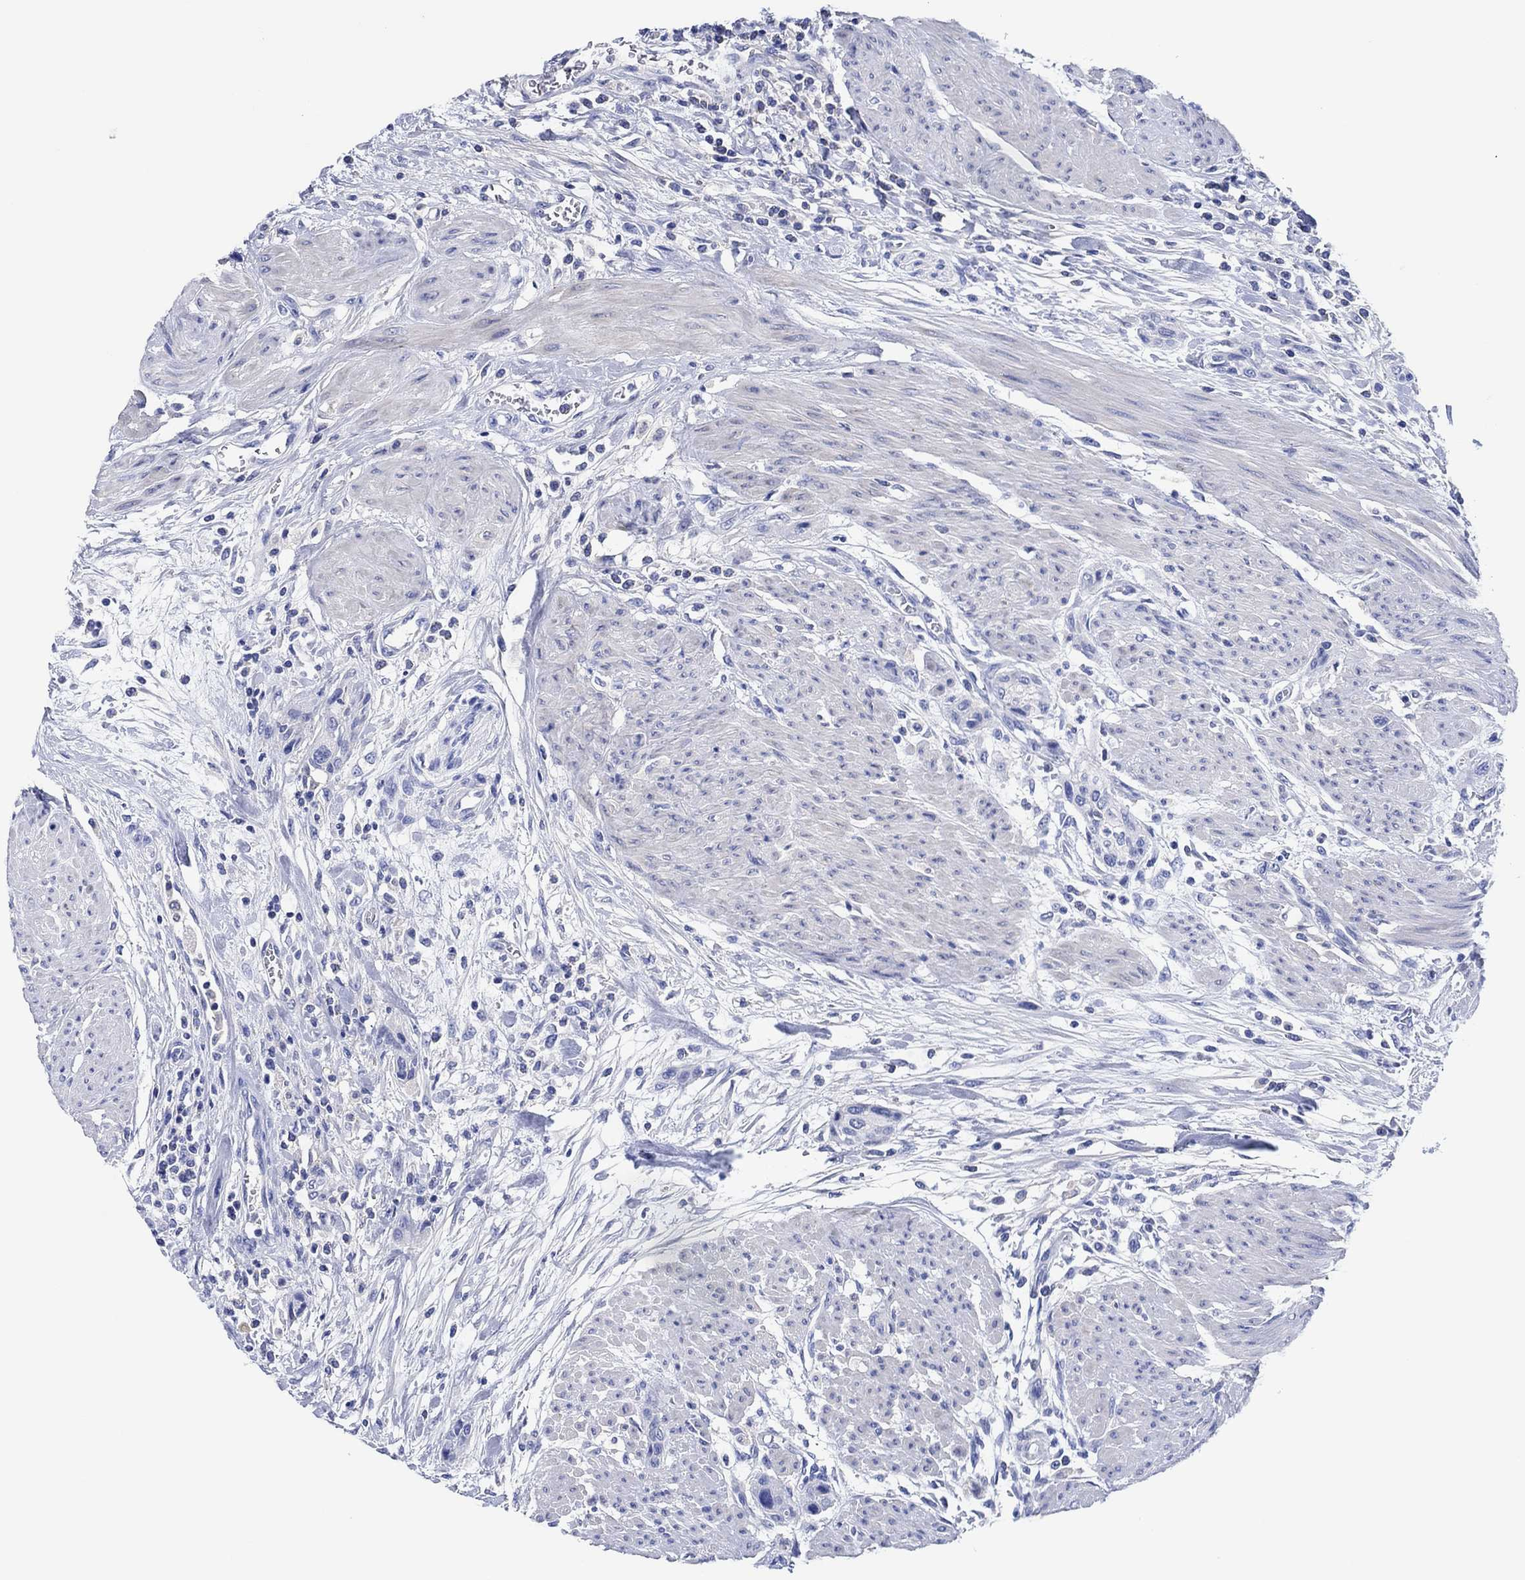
{"staining": {"intensity": "negative", "quantity": "none", "location": "none"}, "tissue": "urothelial cancer", "cell_type": "Tumor cells", "image_type": "cancer", "snomed": [{"axis": "morphology", "description": "Urothelial carcinoma, High grade"}, {"axis": "topography", "description": "Urinary bladder"}], "caption": "This is an immunohistochemistry photomicrograph of urothelial cancer. There is no positivity in tumor cells.", "gene": "CPNE6", "patient": {"sex": "male", "age": 35}}